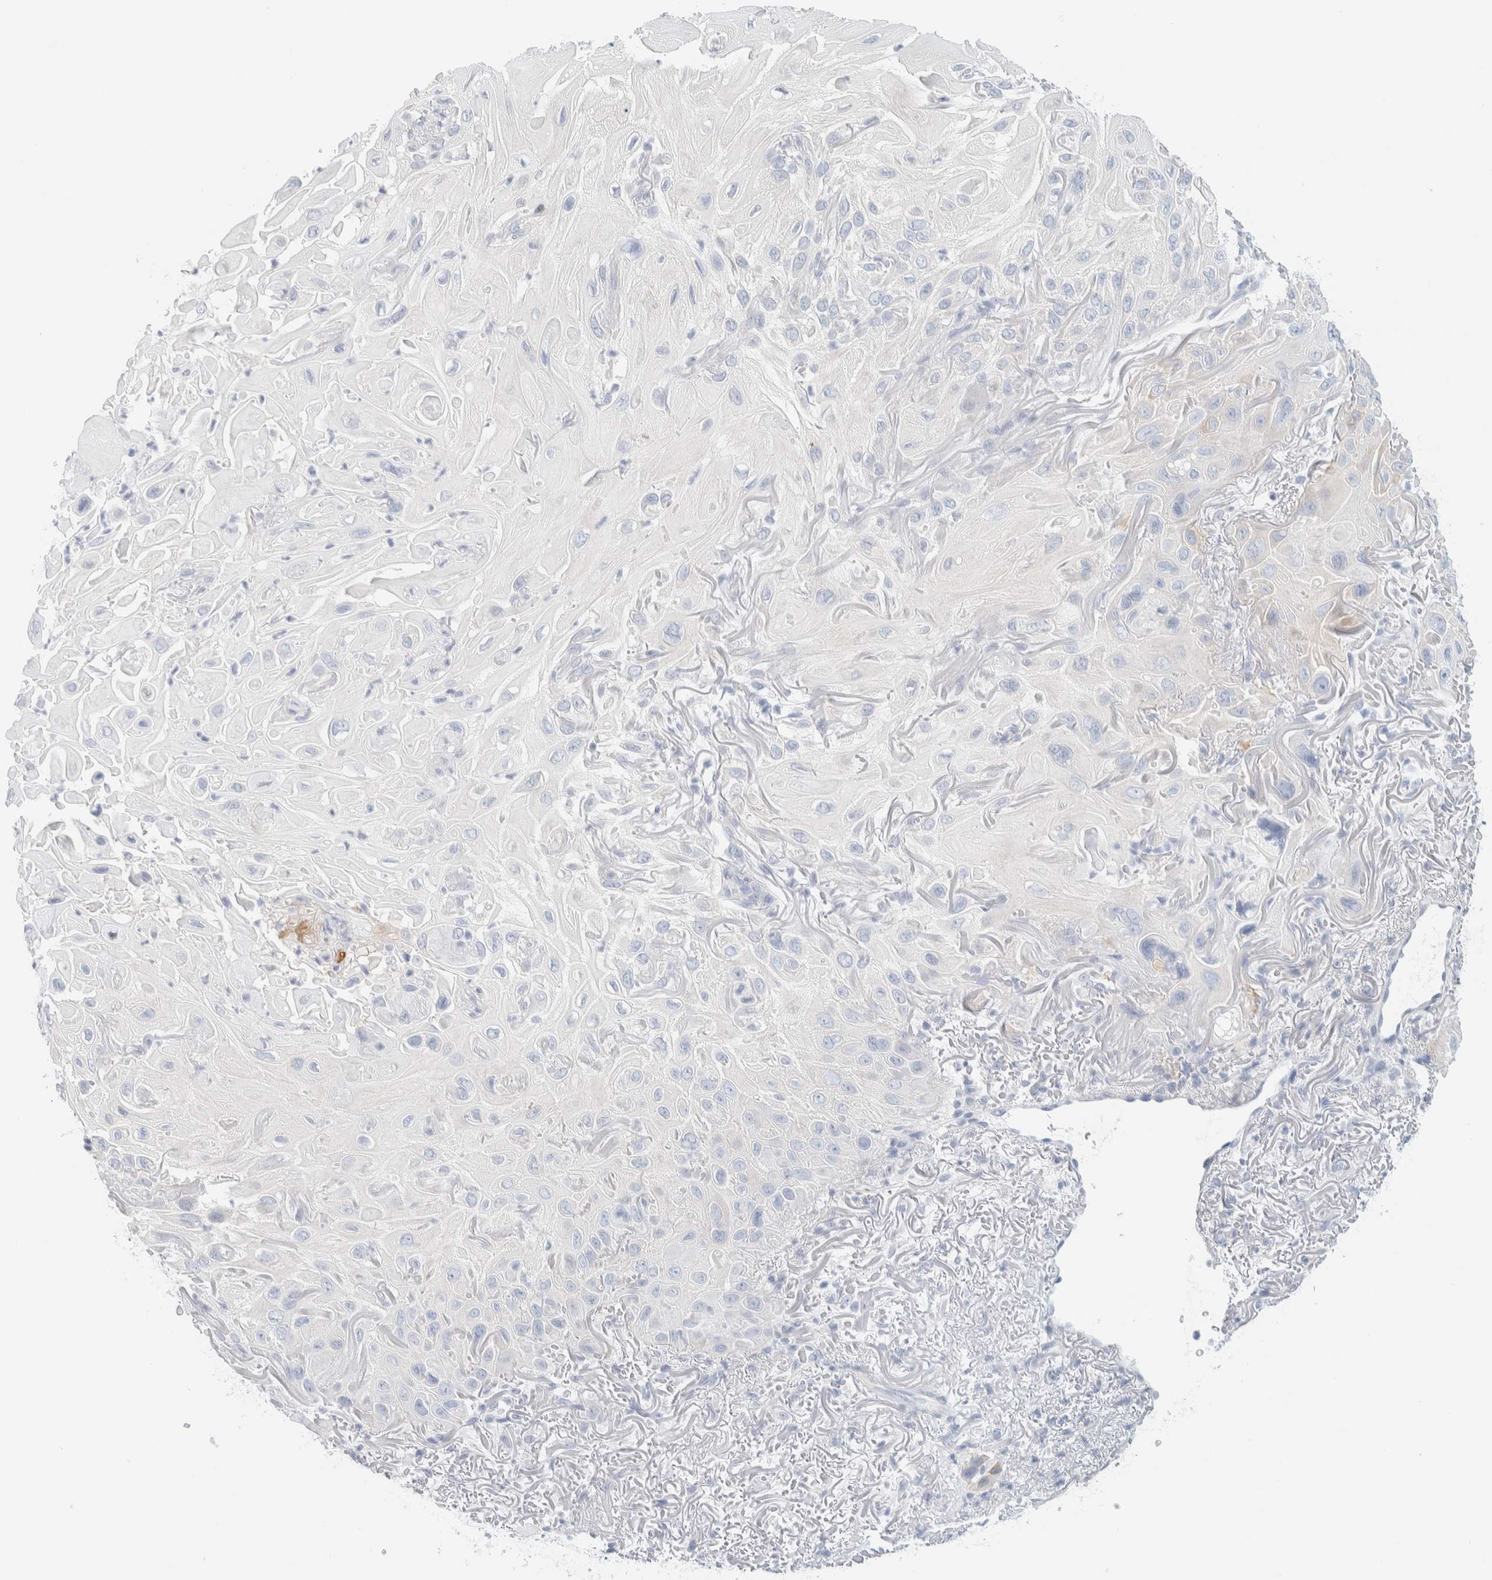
{"staining": {"intensity": "negative", "quantity": "none", "location": "none"}, "tissue": "skin cancer", "cell_type": "Tumor cells", "image_type": "cancer", "snomed": [{"axis": "morphology", "description": "Squamous cell carcinoma, NOS"}, {"axis": "topography", "description": "Skin"}], "caption": "Immunohistochemical staining of squamous cell carcinoma (skin) displays no significant expression in tumor cells.", "gene": "ATCAY", "patient": {"sex": "female", "age": 77}}